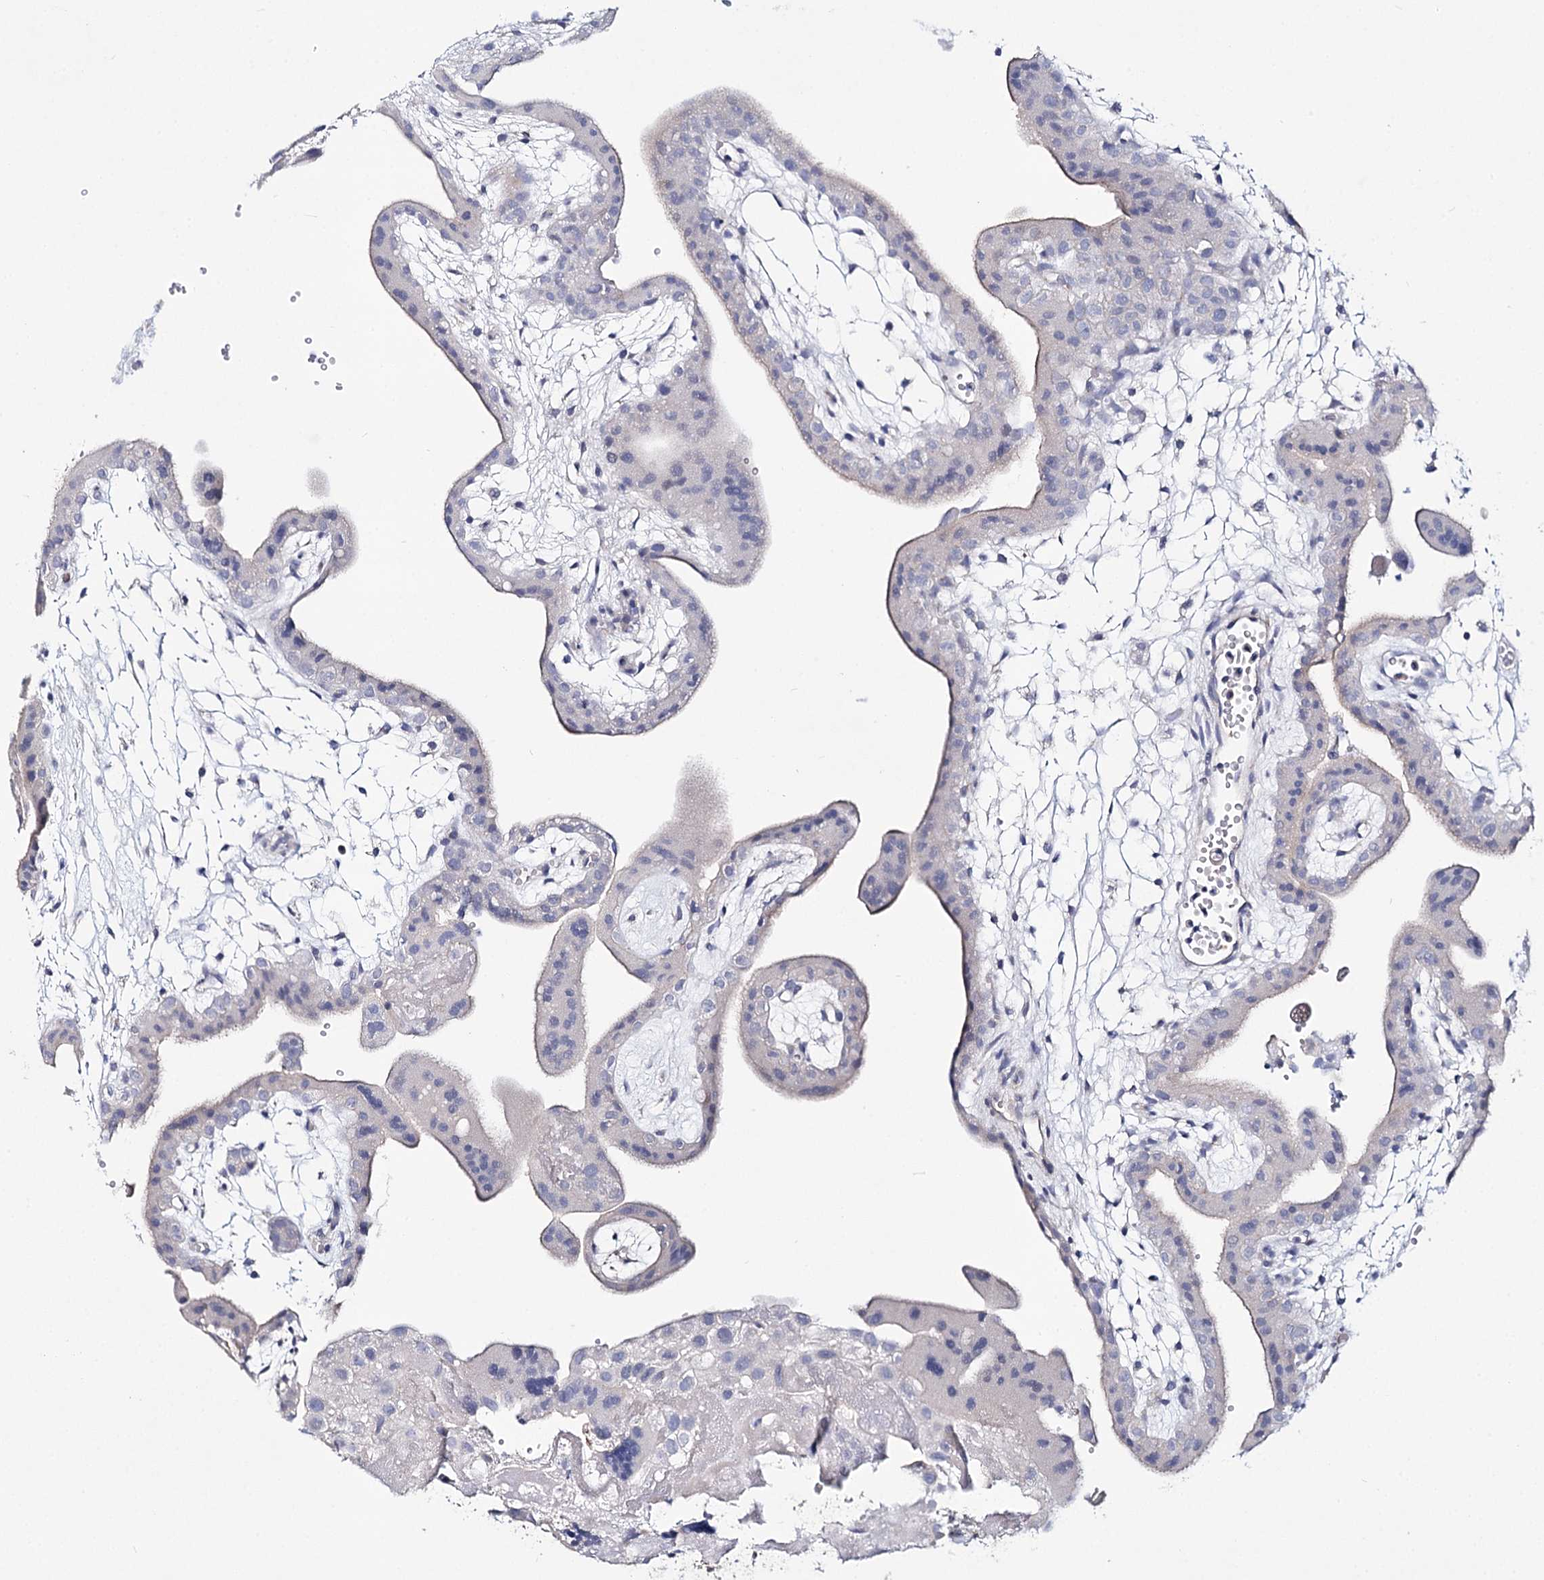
{"staining": {"intensity": "negative", "quantity": "none", "location": "none"}, "tissue": "placenta", "cell_type": "Decidual cells", "image_type": "normal", "snomed": [{"axis": "morphology", "description": "Normal tissue, NOS"}, {"axis": "topography", "description": "Placenta"}], "caption": "DAB (3,3'-diaminobenzidine) immunohistochemical staining of benign placenta demonstrates no significant expression in decidual cells.", "gene": "TEX12", "patient": {"sex": "female", "age": 18}}